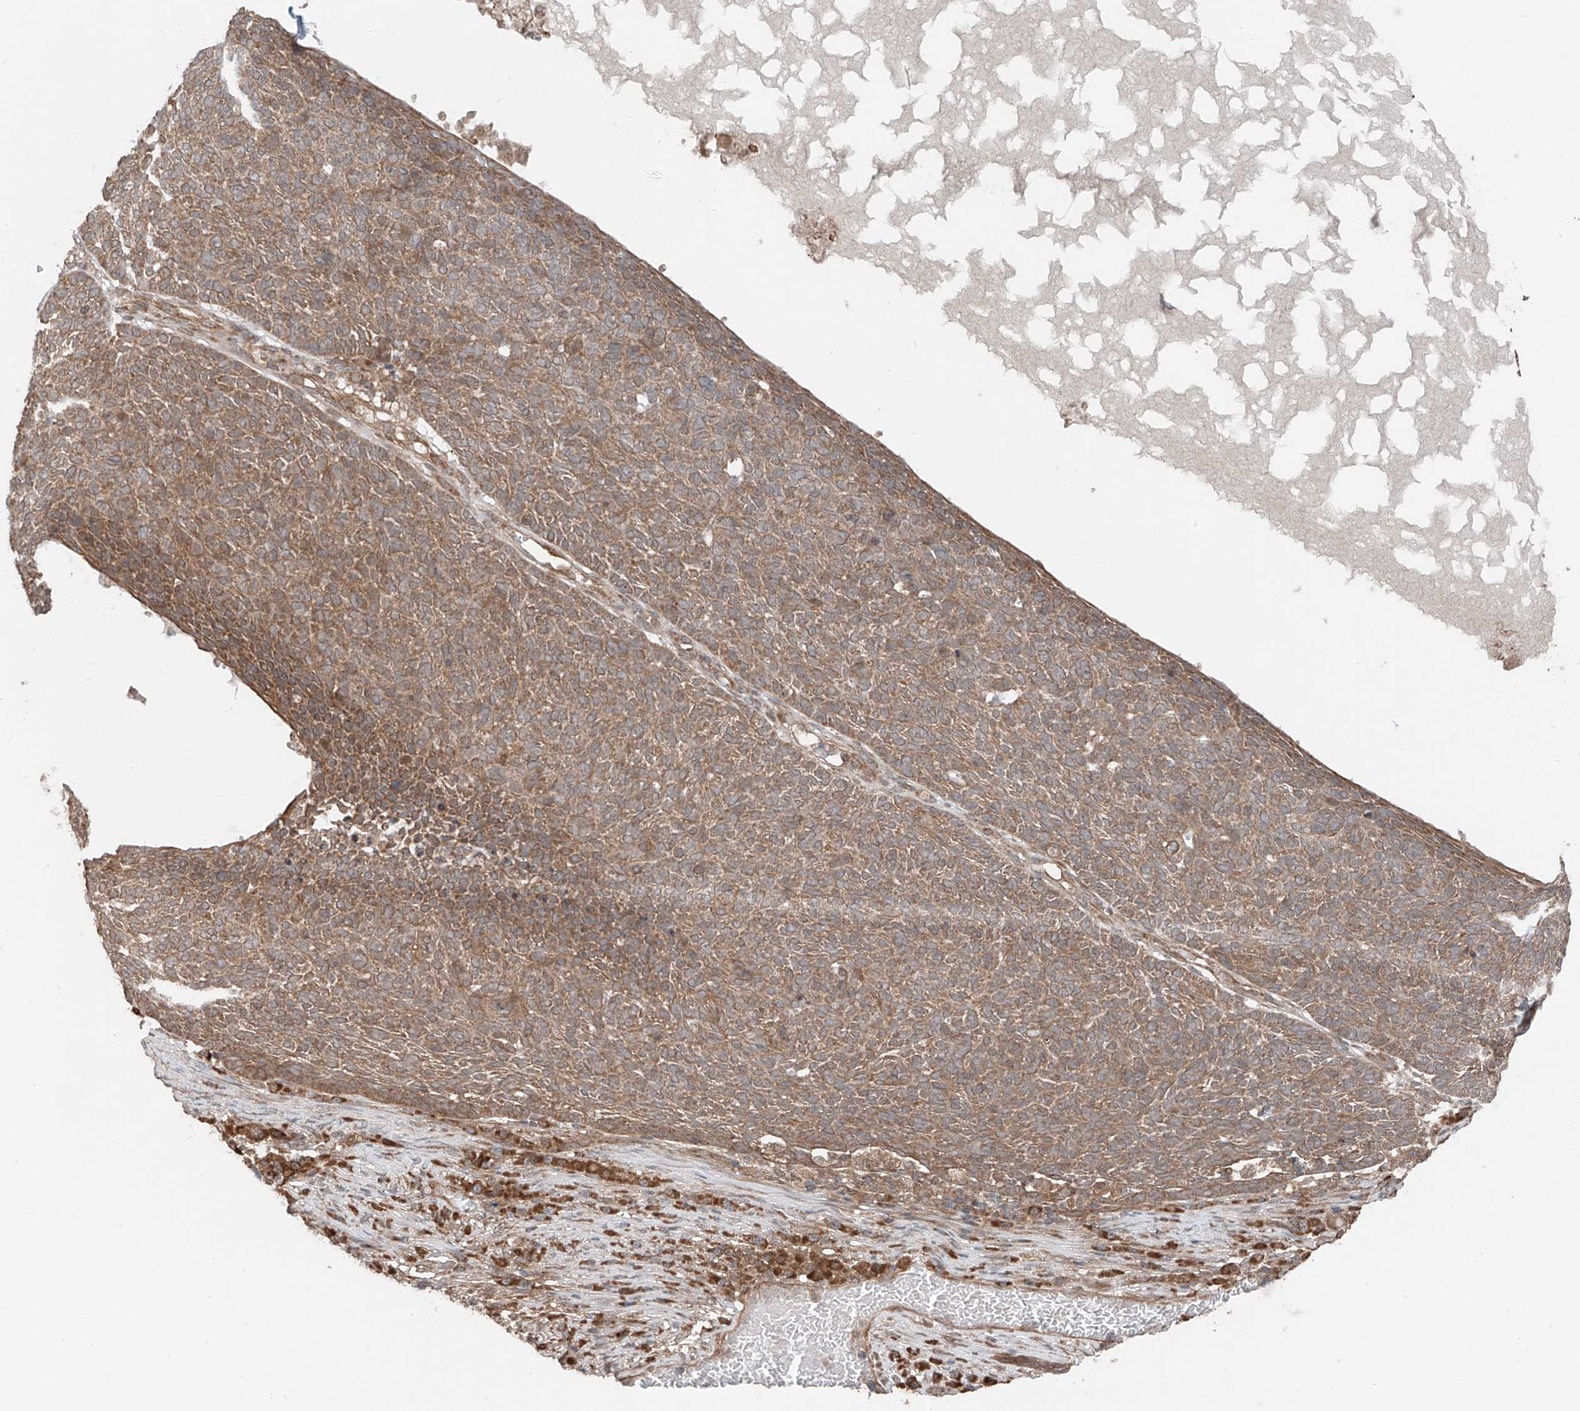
{"staining": {"intensity": "moderate", "quantity": ">75%", "location": "cytoplasmic/membranous"}, "tissue": "skin cancer", "cell_type": "Tumor cells", "image_type": "cancer", "snomed": [{"axis": "morphology", "description": "Squamous cell carcinoma, NOS"}, {"axis": "topography", "description": "Skin"}], "caption": "The micrograph shows staining of skin cancer, revealing moderate cytoplasmic/membranous protein positivity (brown color) within tumor cells. (DAB IHC, brown staining for protein, blue staining for nuclei).", "gene": "CEP162", "patient": {"sex": "female", "age": 90}}